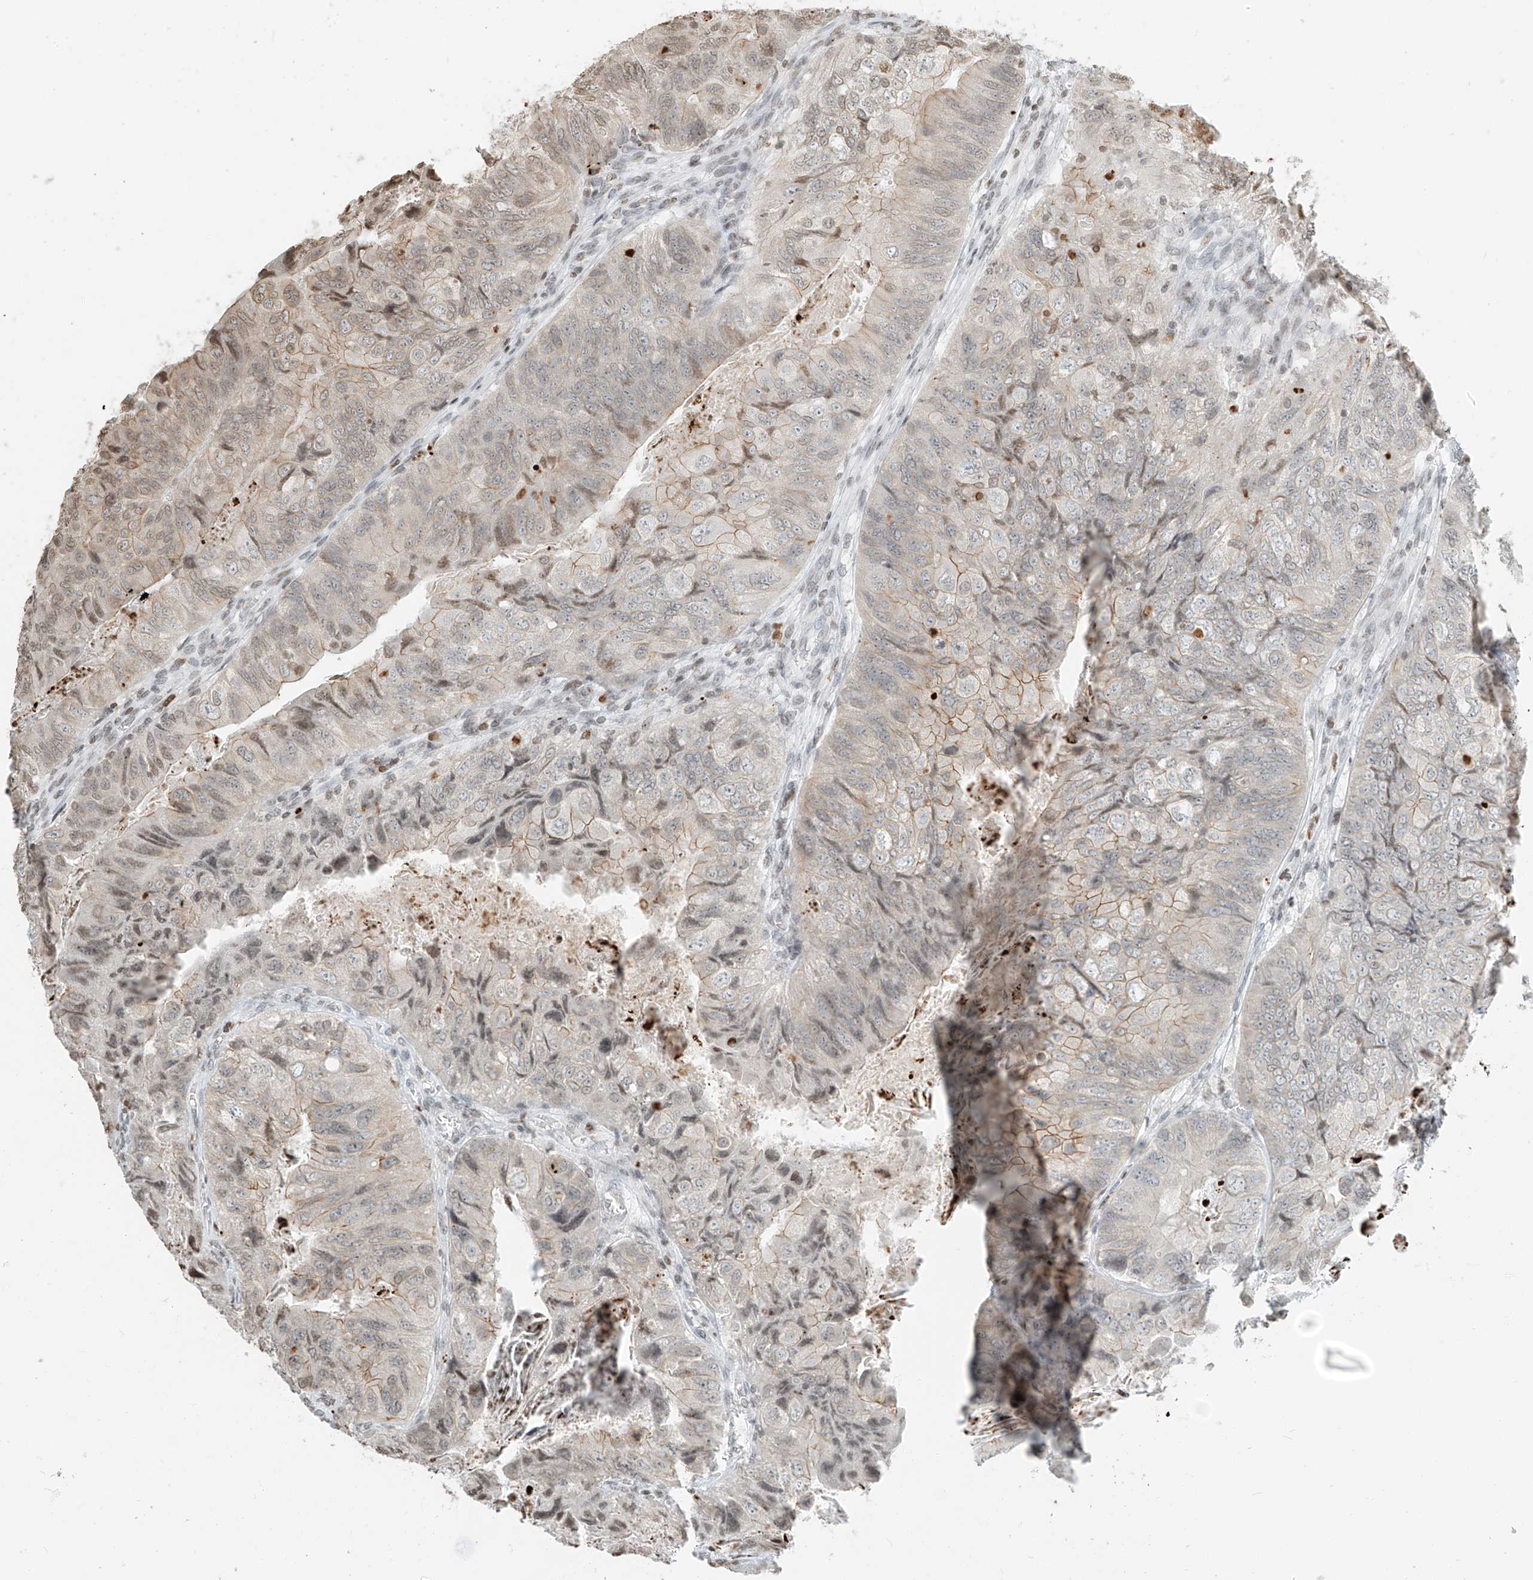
{"staining": {"intensity": "weak", "quantity": "25%-75%", "location": "nuclear"}, "tissue": "colorectal cancer", "cell_type": "Tumor cells", "image_type": "cancer", "snomed": [{"axis": "morphology", "description": "Adenocarcinoma, NOS"}, {"axis": "topography", "description": "Rectum"}], "caption": "This photomicrograph demonstrates immunohistochemistry staining of colorectal cancer (adenocarcinoma), with low weak nuclear staining in approximately 25%-75% of tumor cells.", "gene": "C17orf58", "patient": {"sex": "male", "age": 63}}